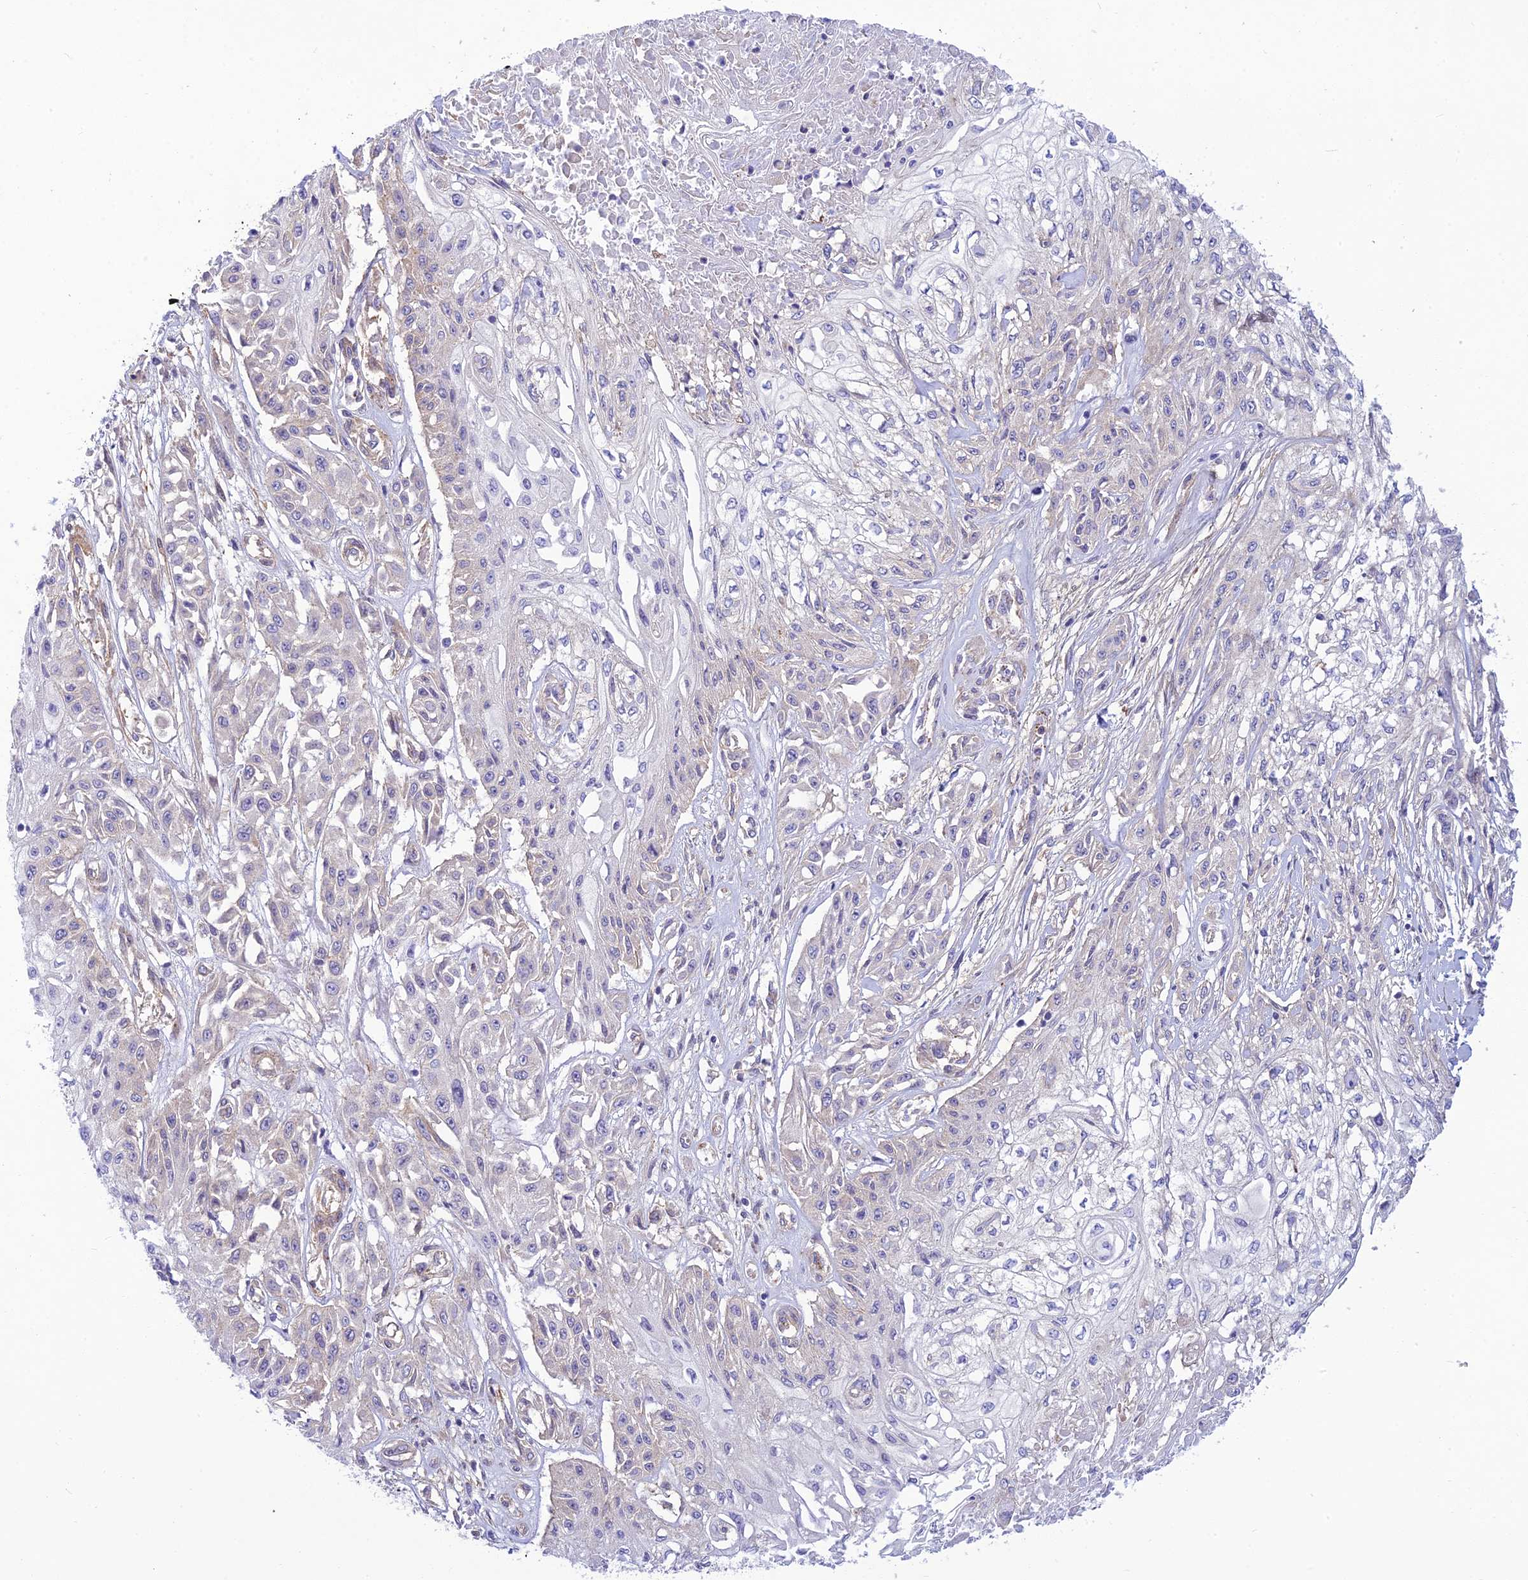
{"staining": {"intensity": "negative", "quantity": "none", "location": "none"}, "tissue": "skin cancer", "cell_type": "Tumor cells", "image_type": "cancer", "snomed": [{"axis": "morphology", "description": "Squamous cell carcinoma, NOS"}, {"axis": "morphology", "description": "Squamous cell carcinoma, metastatic, NOS"}, {"axis": "topography", "description": "Skin"}, {"axis": "topography", "description": "Lymph node"}], "caption": "There is no significant expression in tumor cells of skin cancer. The staining is performed using DAB brown chromogen with nuclei counter-stained in using hematoxylin.", "gene": "FBXW4", "patient": {"sex": "male", "age": 75}}